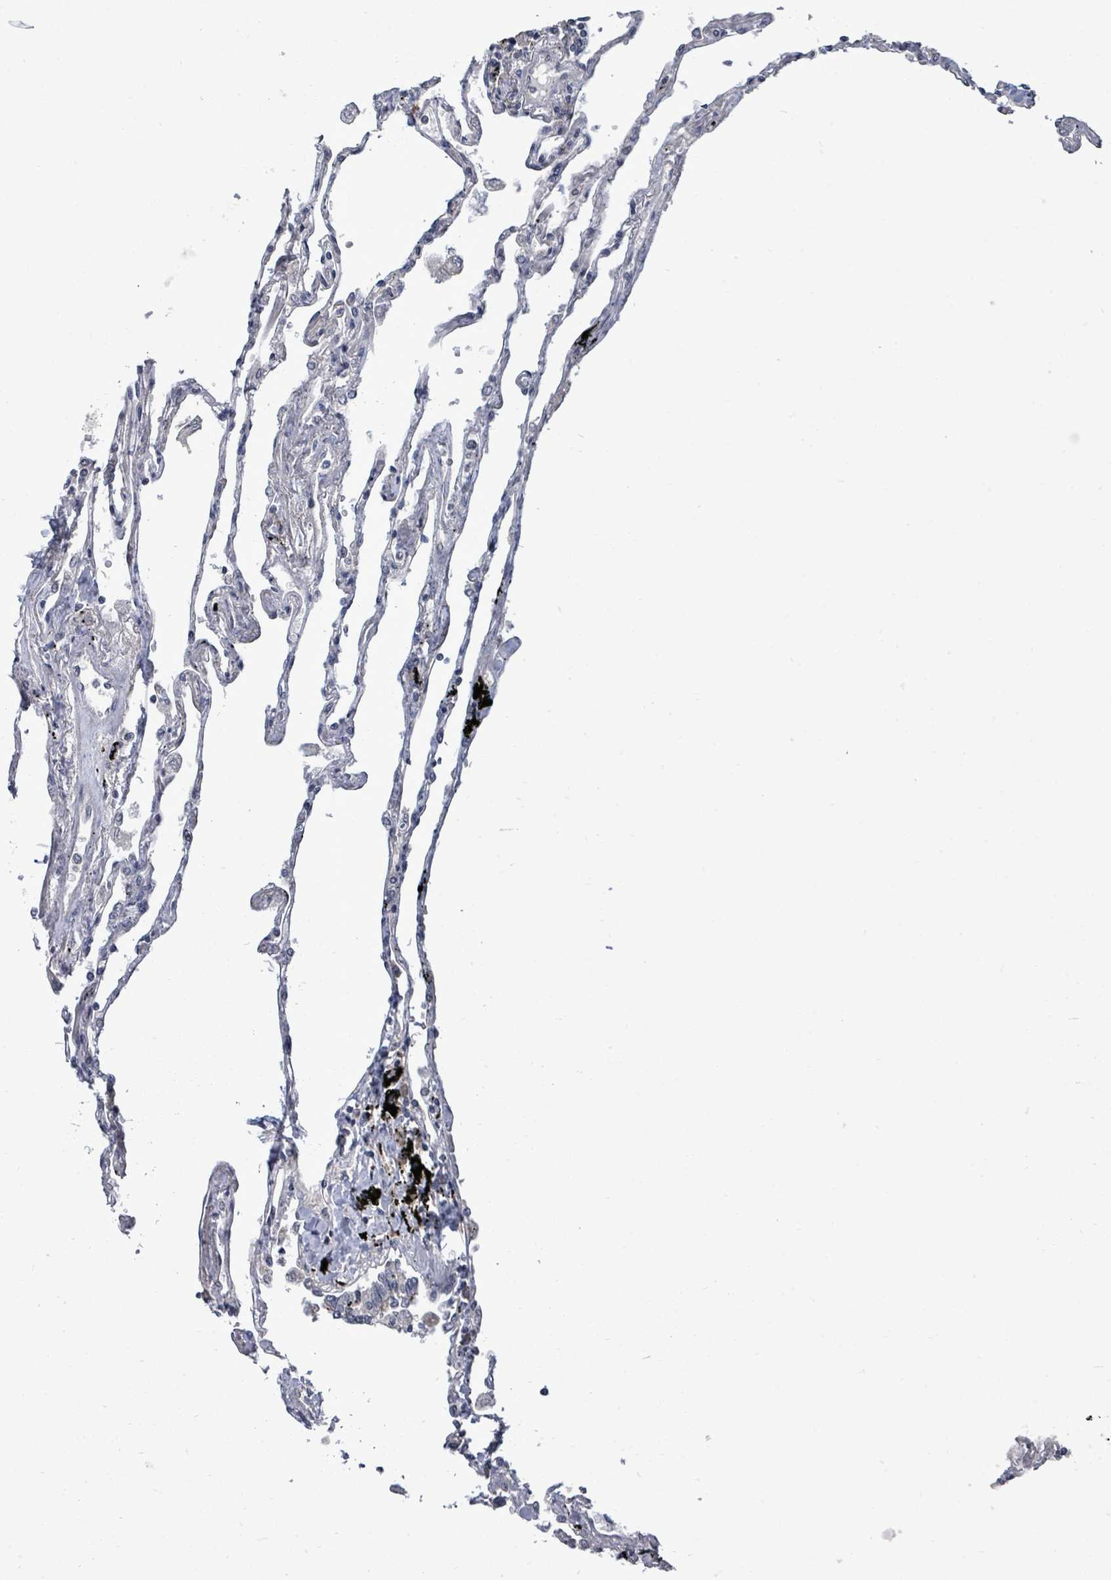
{"staining": {"intensity": "negative", "quantity": "none", "location": "none"}, "tissue": "lung", "cell_type": "Alveolar cells", "image_type": "normal", "snomed": [{"axis": "morphology", "description": "Normal tissue, NOS"}, {"axis": "topography", "description": "Lung"}], "caption": "This is an immunohistochemistry image of benign human lung. There is no staining in alveolar cells.", "gene": "POMGNT2", "patient": {"sex": "female", "age": 67}}